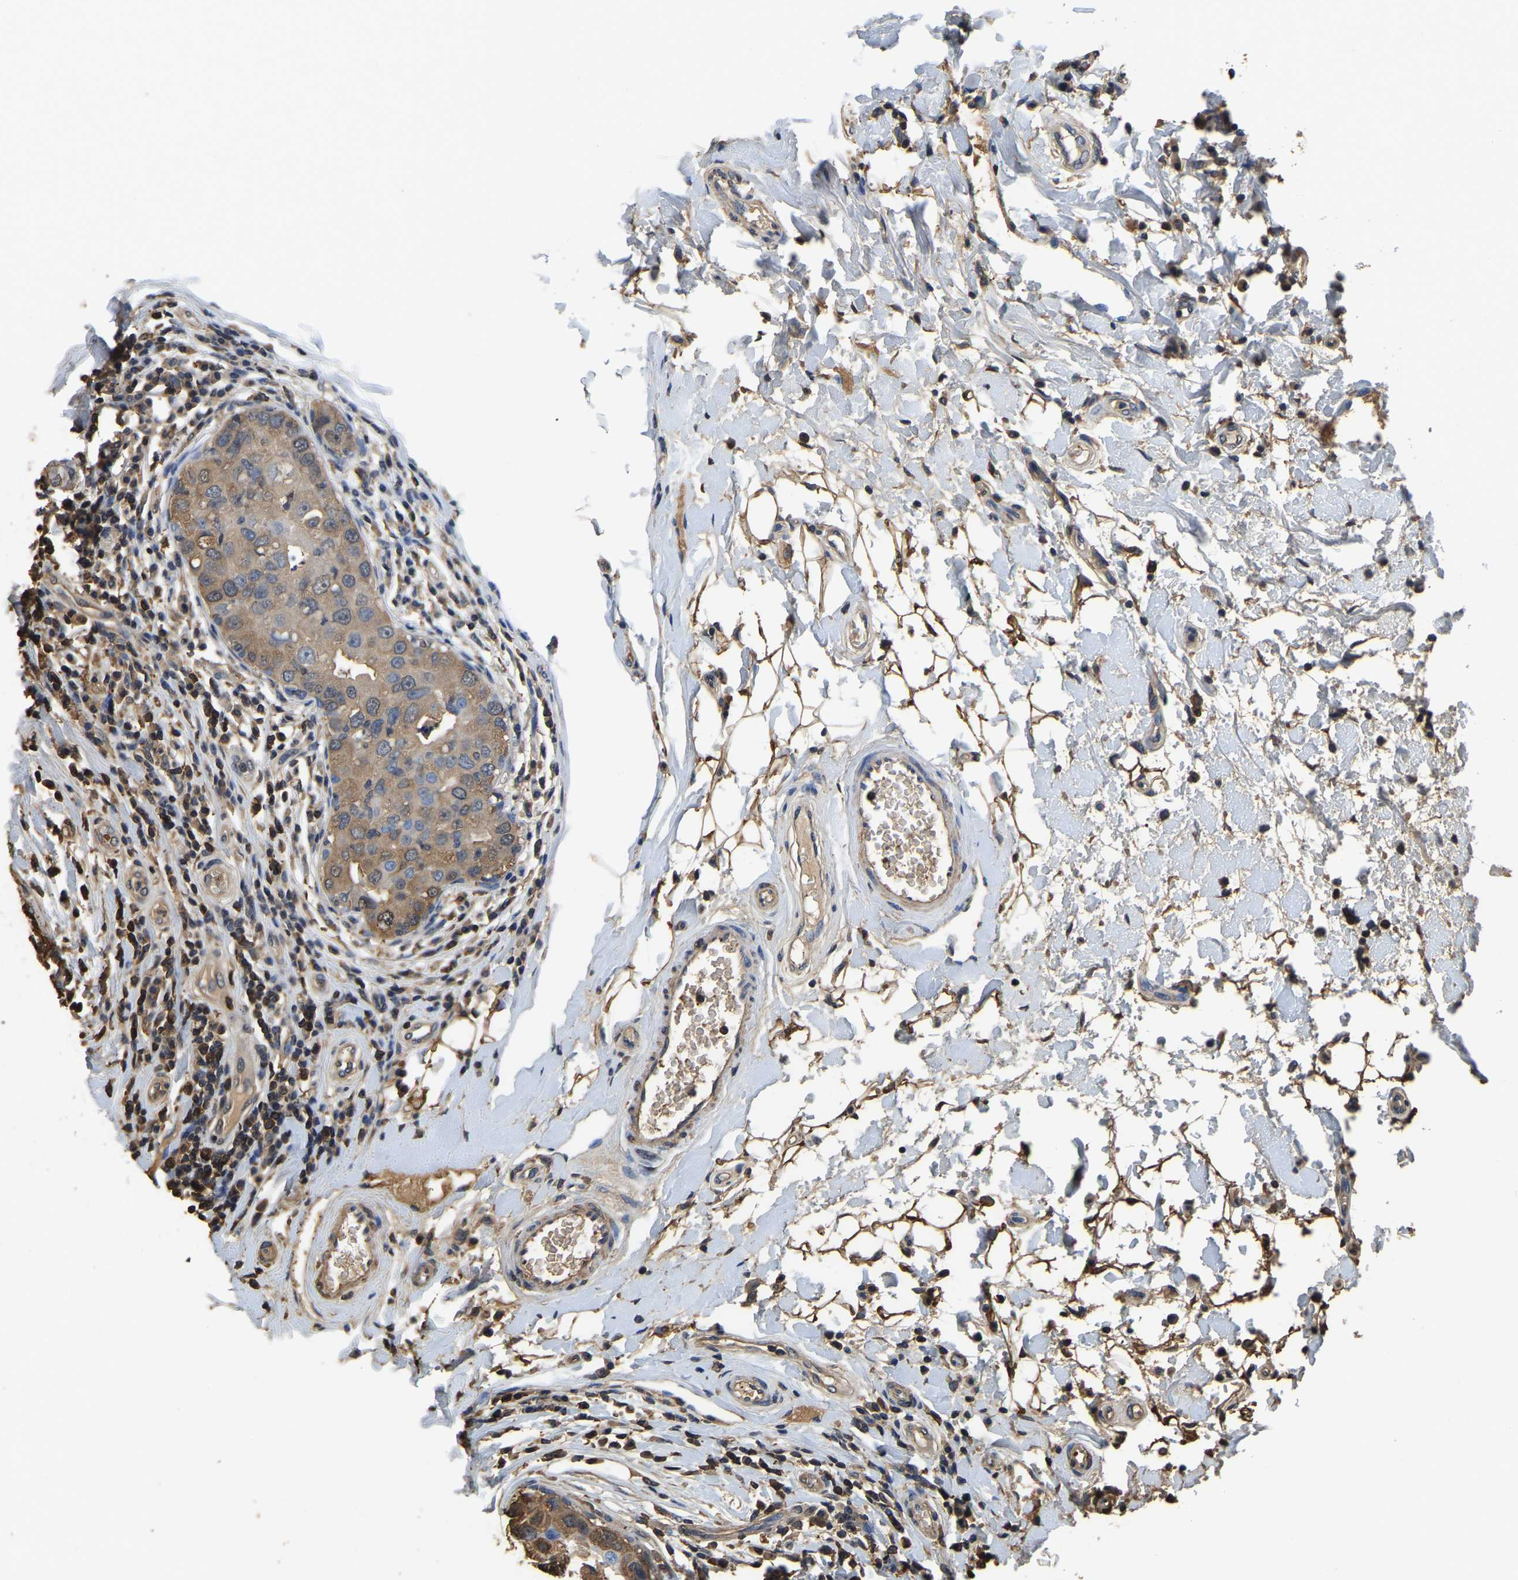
{"staining": {"intensity": "moderate", "quantity": ">75%", "location": "cytoplasmic/membranous"}, "tissue": "breast cancer", "cell_type": "Tumor cells", "image_type": "cancer", "snomed": [{"axis": "morphology", "description": "Duct carcinoma"}, {"axis": "topography", "description": "Breast"}], "caption": "IHC staining of breast infiltrating ductal carcinoma, which exhibits medium levels of moderate cytoplasmic/membranous expression in approximately >75% of tumor cells indicating moderate cytoplasmic/membranous protein positivity. The staining was performed using DAB (3,3'-diaminobenzidine) (brown) for protein detection and nuclei were counterstained in hematoxylin (blue).", "gene": "LDHB", "patient": {"sex": "female", "age": 27}}